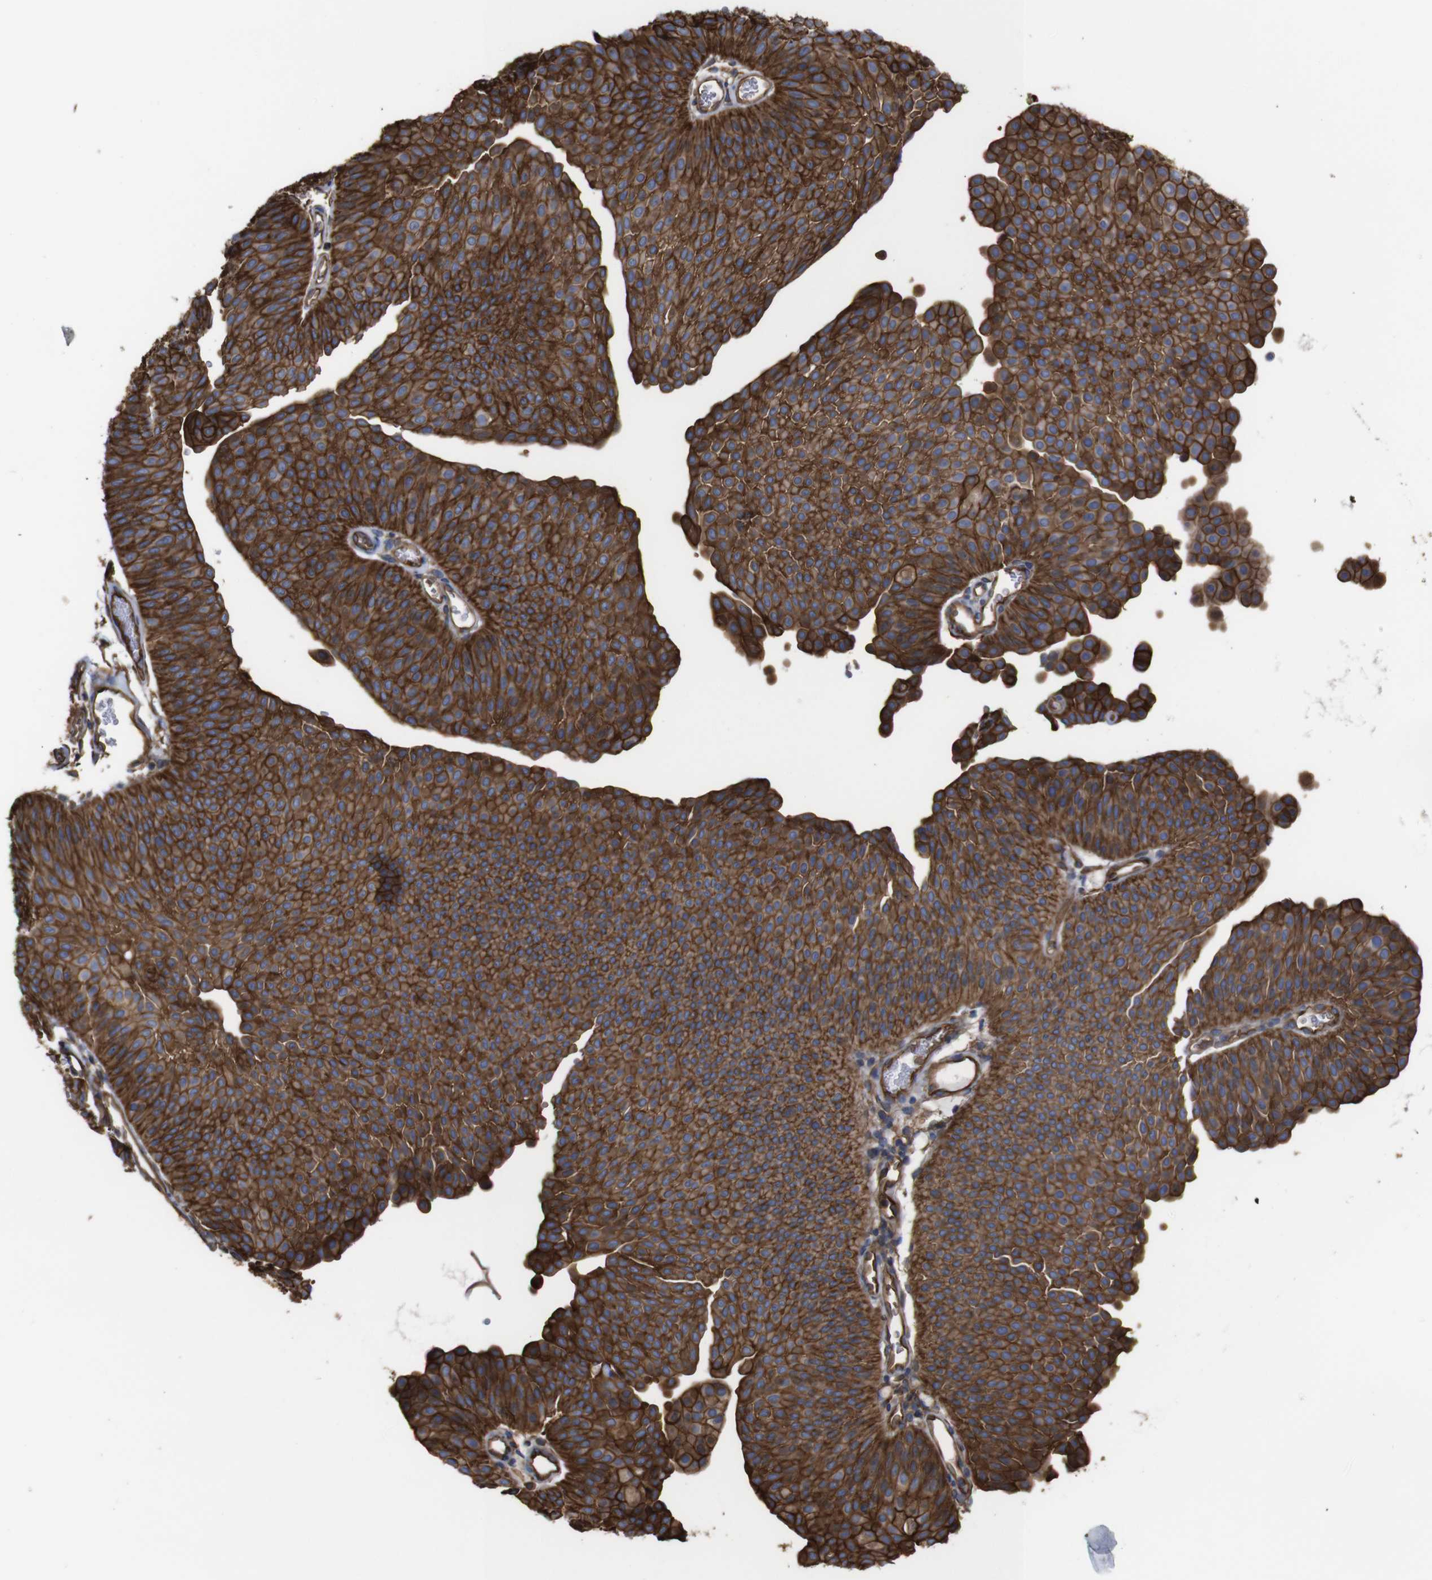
{"staining": {"intensity": "strong", "quantity": ">75%", "location": "cytoplasmic/membranous"}, "tissue": "urothelial cancer", "cell_type": "Tumor cells", "image_type": "cancer", "snomed": [{"axis": "morphology", "description": "Urothelial carcinoma, Low grade"}, {"axis": "topography", "description": "Urinary bladder"}], "caption": "Protein staining of low-grade urothelial carcinoma tissue exhibits strong cytoplasmic/membranous expression in approximately >75% of tumor cells.", "gene": "SPTBN1", "patient": {"sex": "female", "age": 60}}